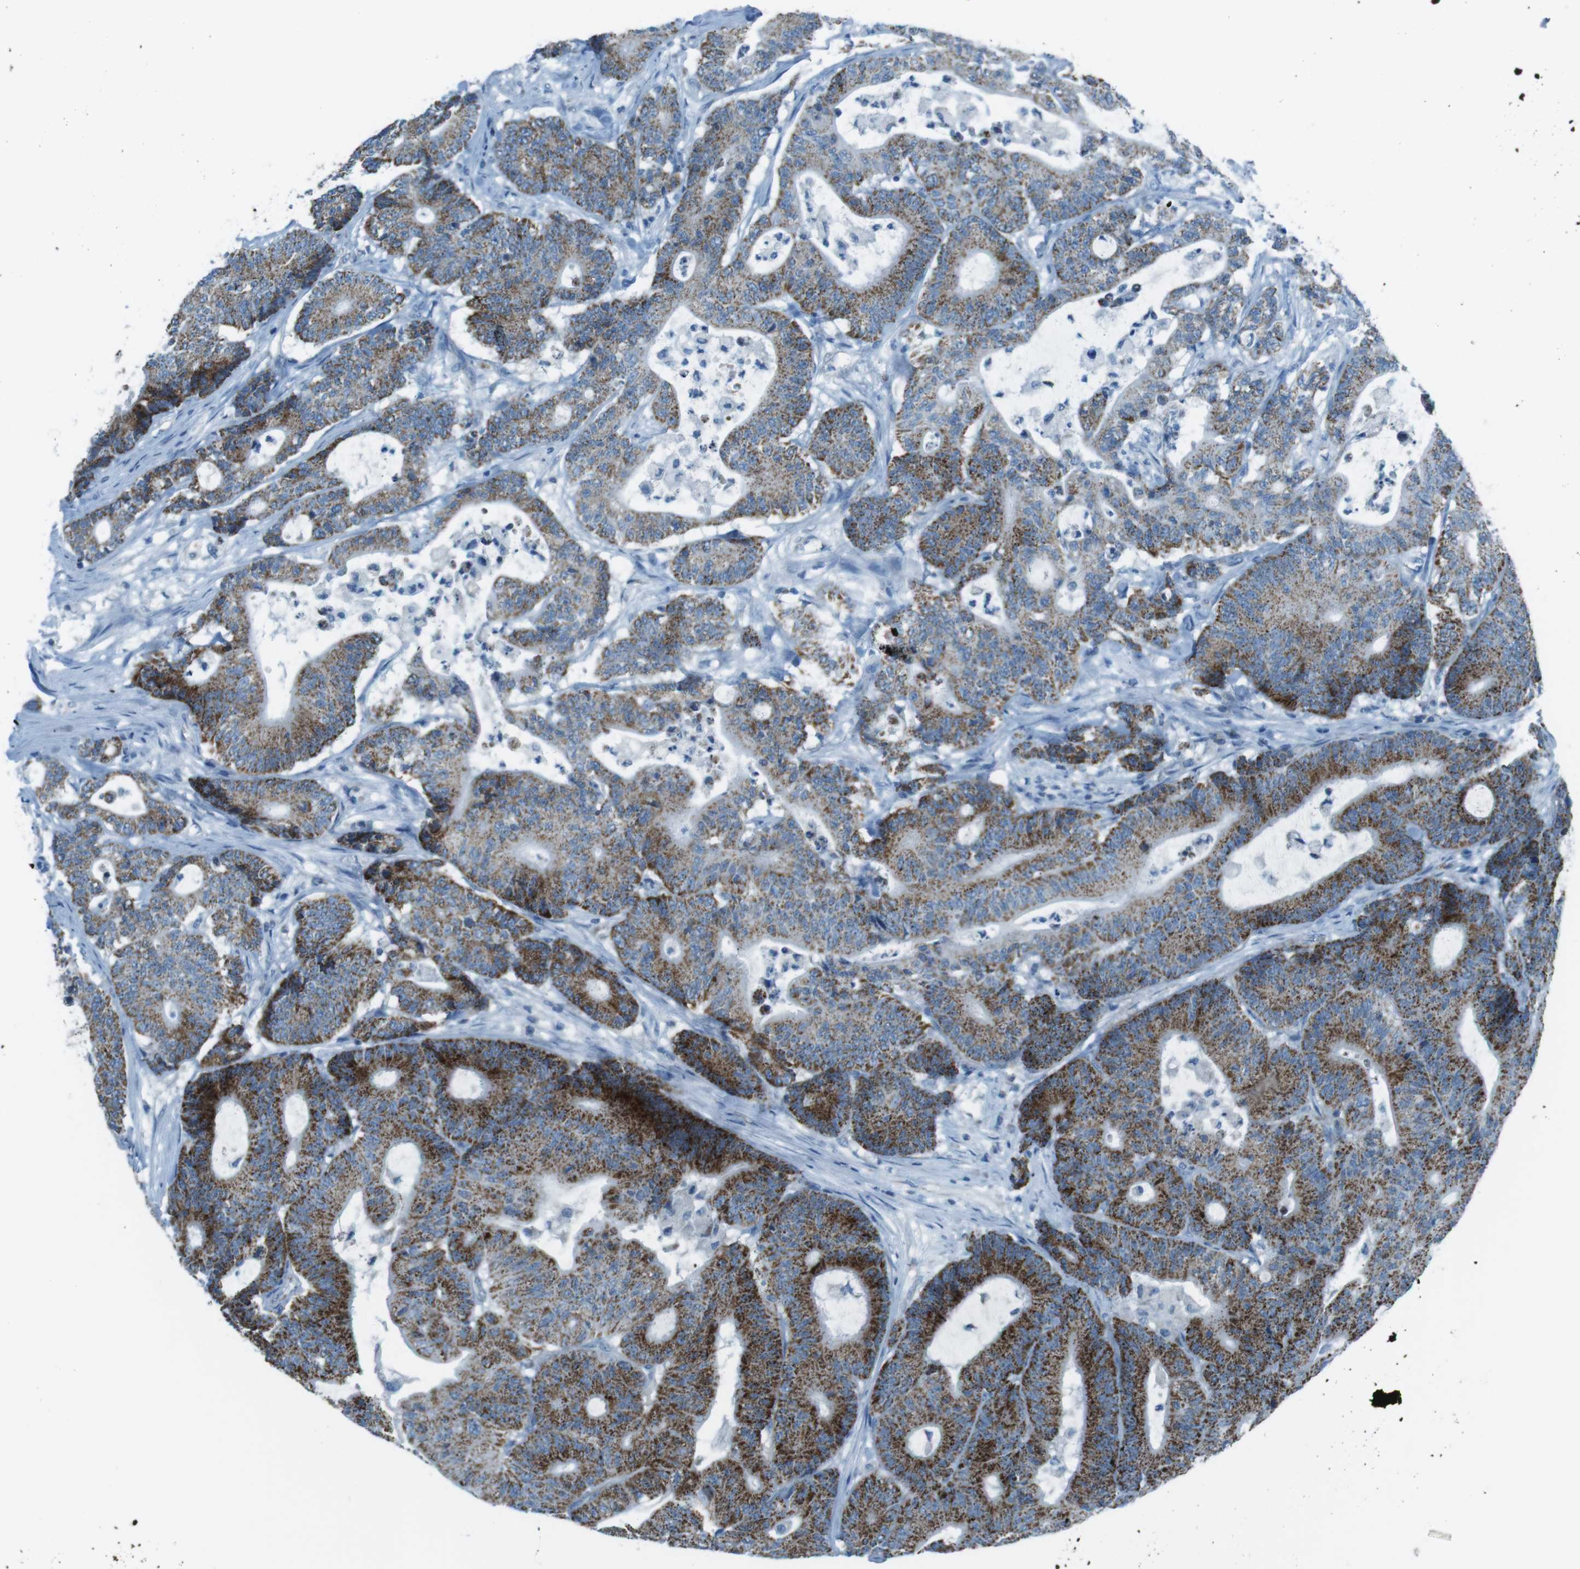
{"staining": {"intensity": "strong", "quantity": "25%-75%", "location": "cytoplasmic/membranous"}, "tissue": "colorectal cancer", "cell_type": "Tumor cells", "image_type": "cancer", "snomed": [{"axis": "morphology", "description": "Adenocarcinoma, NOS"}, {"axis": "topography", "description": "Colon"}], "caption": "Protein staining by immunohistochemistry displays strong cytoplasmic/membranous positivity in approximately 25%-75% of tumor cells in colorectal cancer.", "gene": "DNAJA3", "patient": {"sex": "female", "age": 84}}